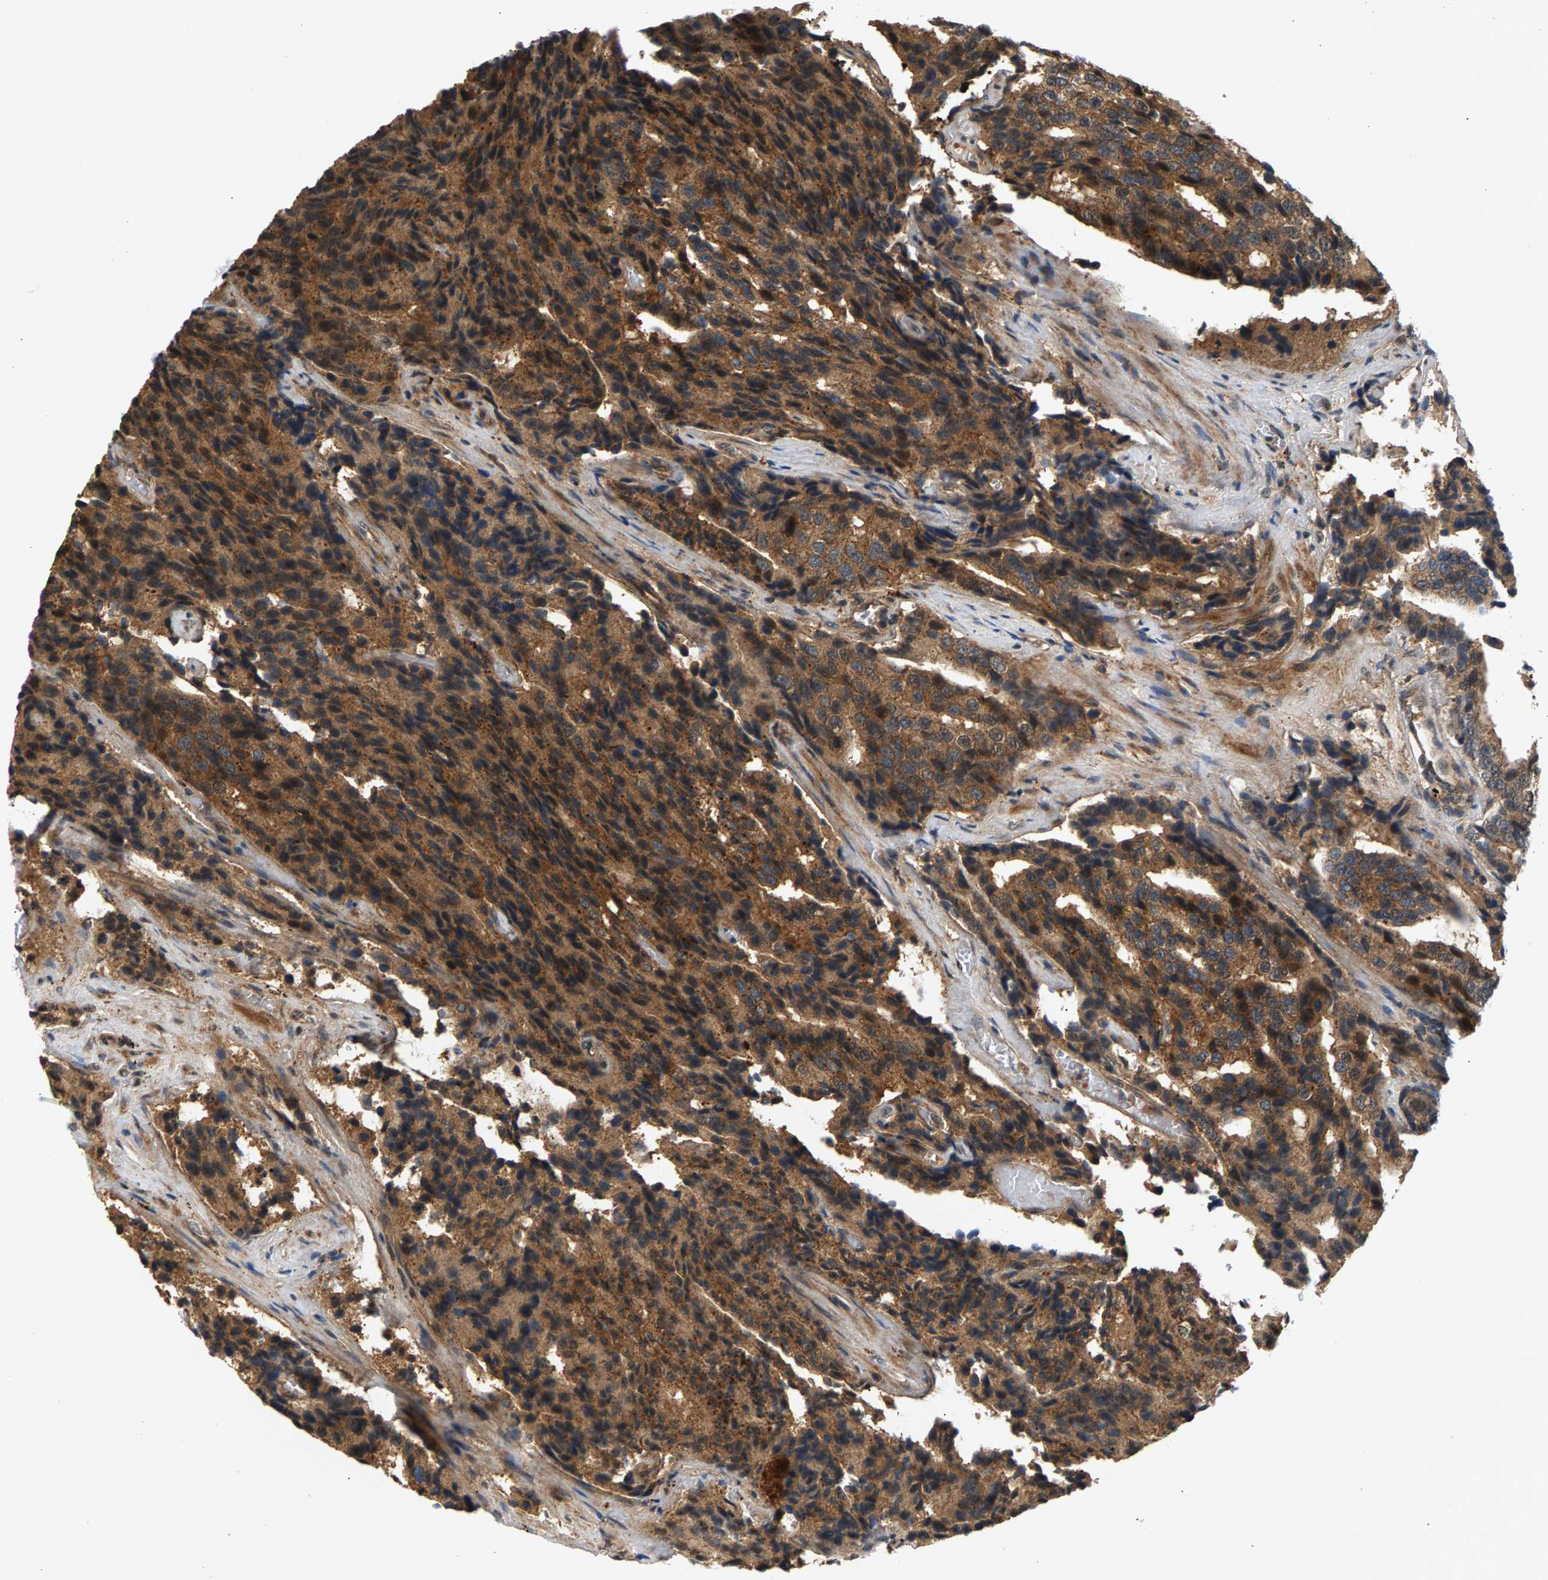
{"staining": {"intensity": "moderate", "quantity": ">75%", "location": "cytoplasmic/membranous"}, "tissue": "prostate cancer", "cell_type": "Tumor cells", "image_type": "cancer", "snomed": [{"axis": "morphology", "description": "Adenocarcinoma, High grade"}, {"axis": "topography", "description": "Prostate"}], "caption": "Immunohistochemistry of prostate cancer (high-grade adenocarcinoma) displays medium levels of moderate cytoplasmic/membranous expression in approximately >75% of tumor cells.", "gene": "MAP2K5", "patient": {"sex": "male", "age": 58}}